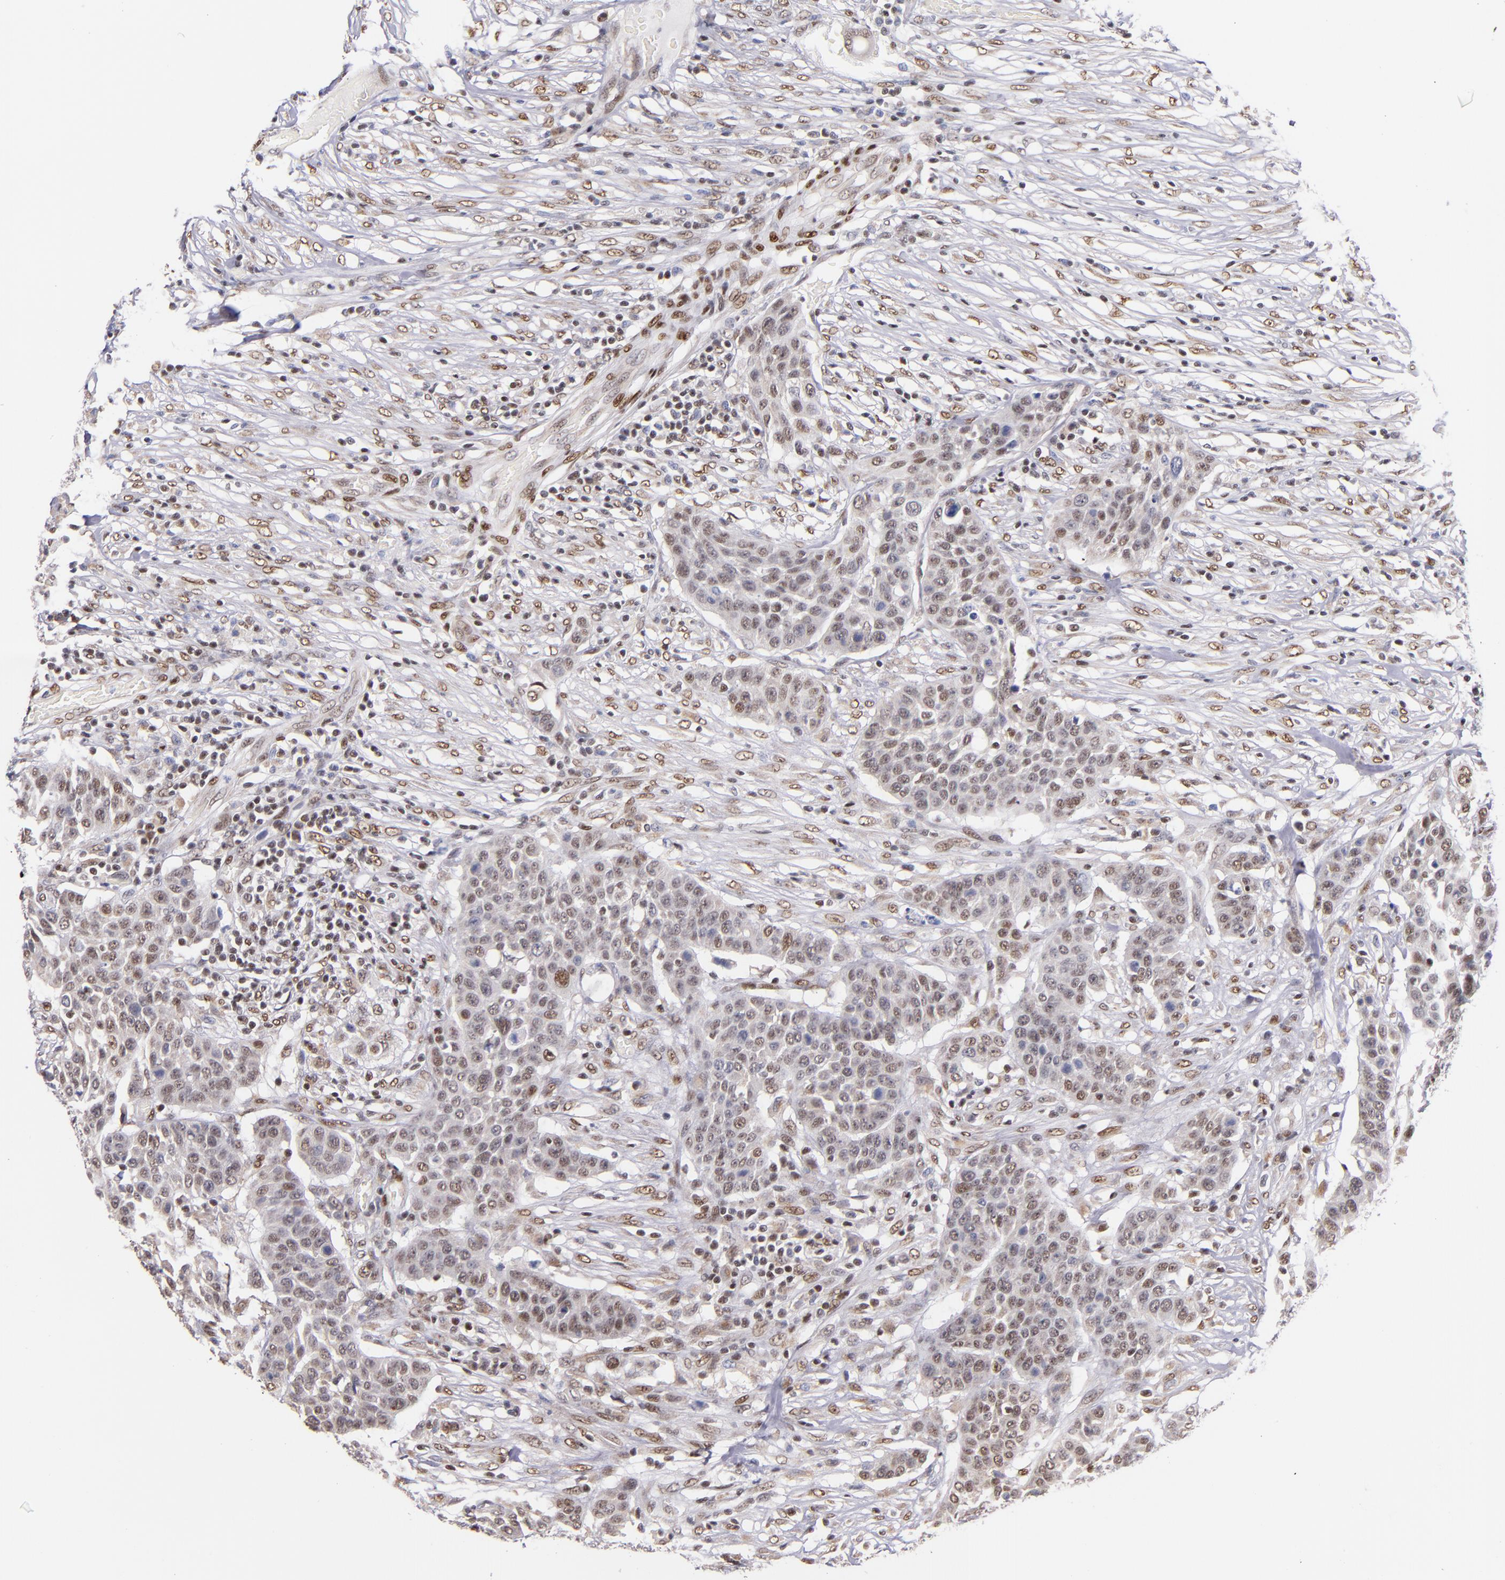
{"staining": {"intensity": "weak", "quantity": "<25%", "location": "nuclear"}, "tissue": "urothelial cancer", "cell_type": "Tumor cells", "image_type": "cancer", "snomed": [{"axis": "morphology", "description": "Urothelial carcinoma, High grade"}, {"axis": "topography", "description": "Urinary bladder"}], "caption": "Immunohistochemistry of human urothelial cancer reveals no positivity in tumor cells.", "gene": "SRF", "patient": {"sex": "male", "age": 74}}